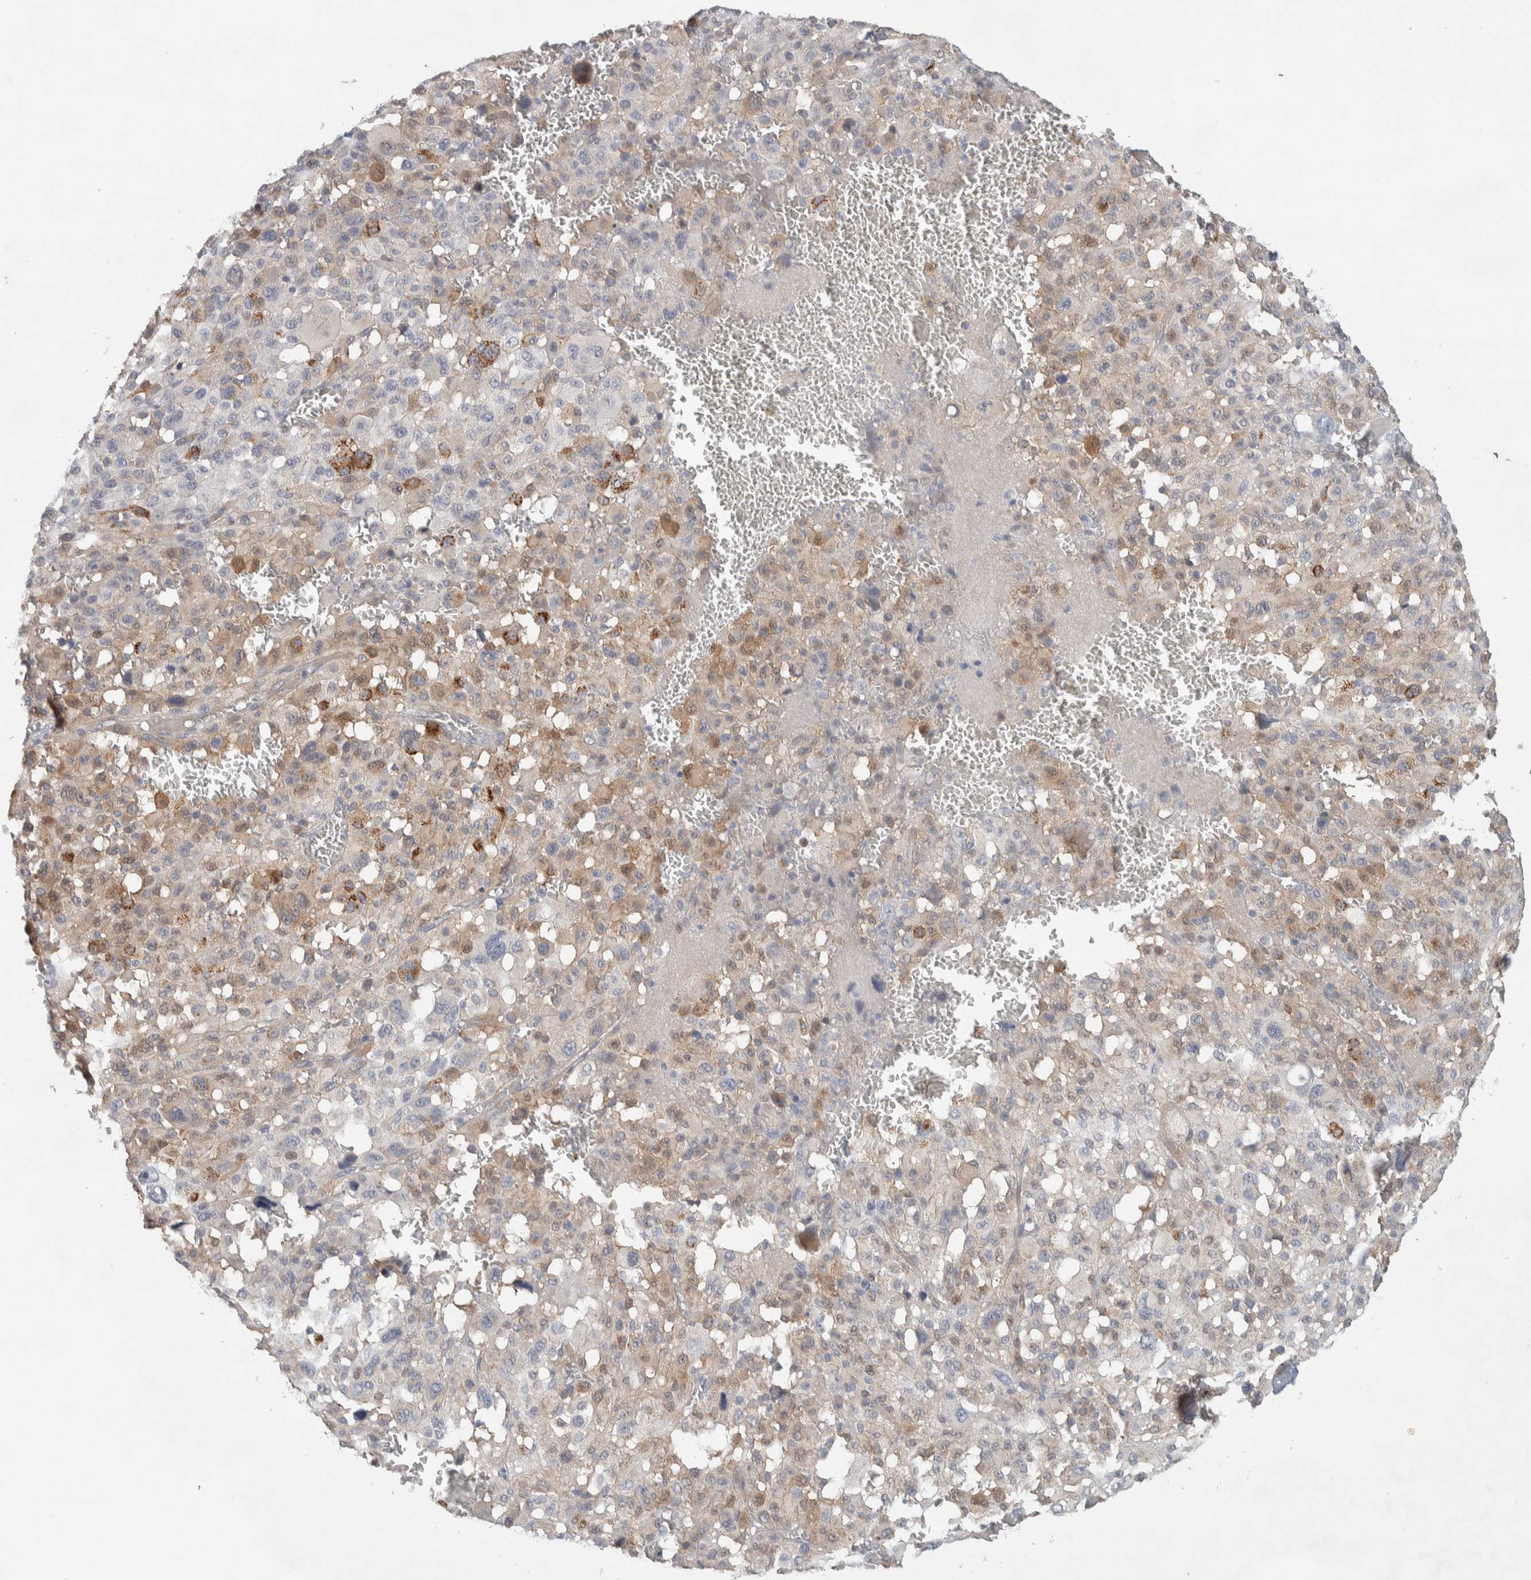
{"staining": {"intensity": "weak", "quantity": "25%-75%", "location": "cytoplasmic/membranous"}, "tissue": "melanoma", "cell_type": "Tumor cells", "image_type": "cancer", "snomed": [{"axis": "morphology", "description": "Malignant melanoma, Metastatic site"}, {"axis": "topography", "description": "Skin"}], "caption": "Immunohistochemistry (IHC) of human malignant melanoma (metastatic site) demonstrates low levels of weak cytoplasmic/membranous positivity in about 25%-75% of tumor cells.", "gene": "DEPTOR", "patient": {"sex": "female", "age": 74}}